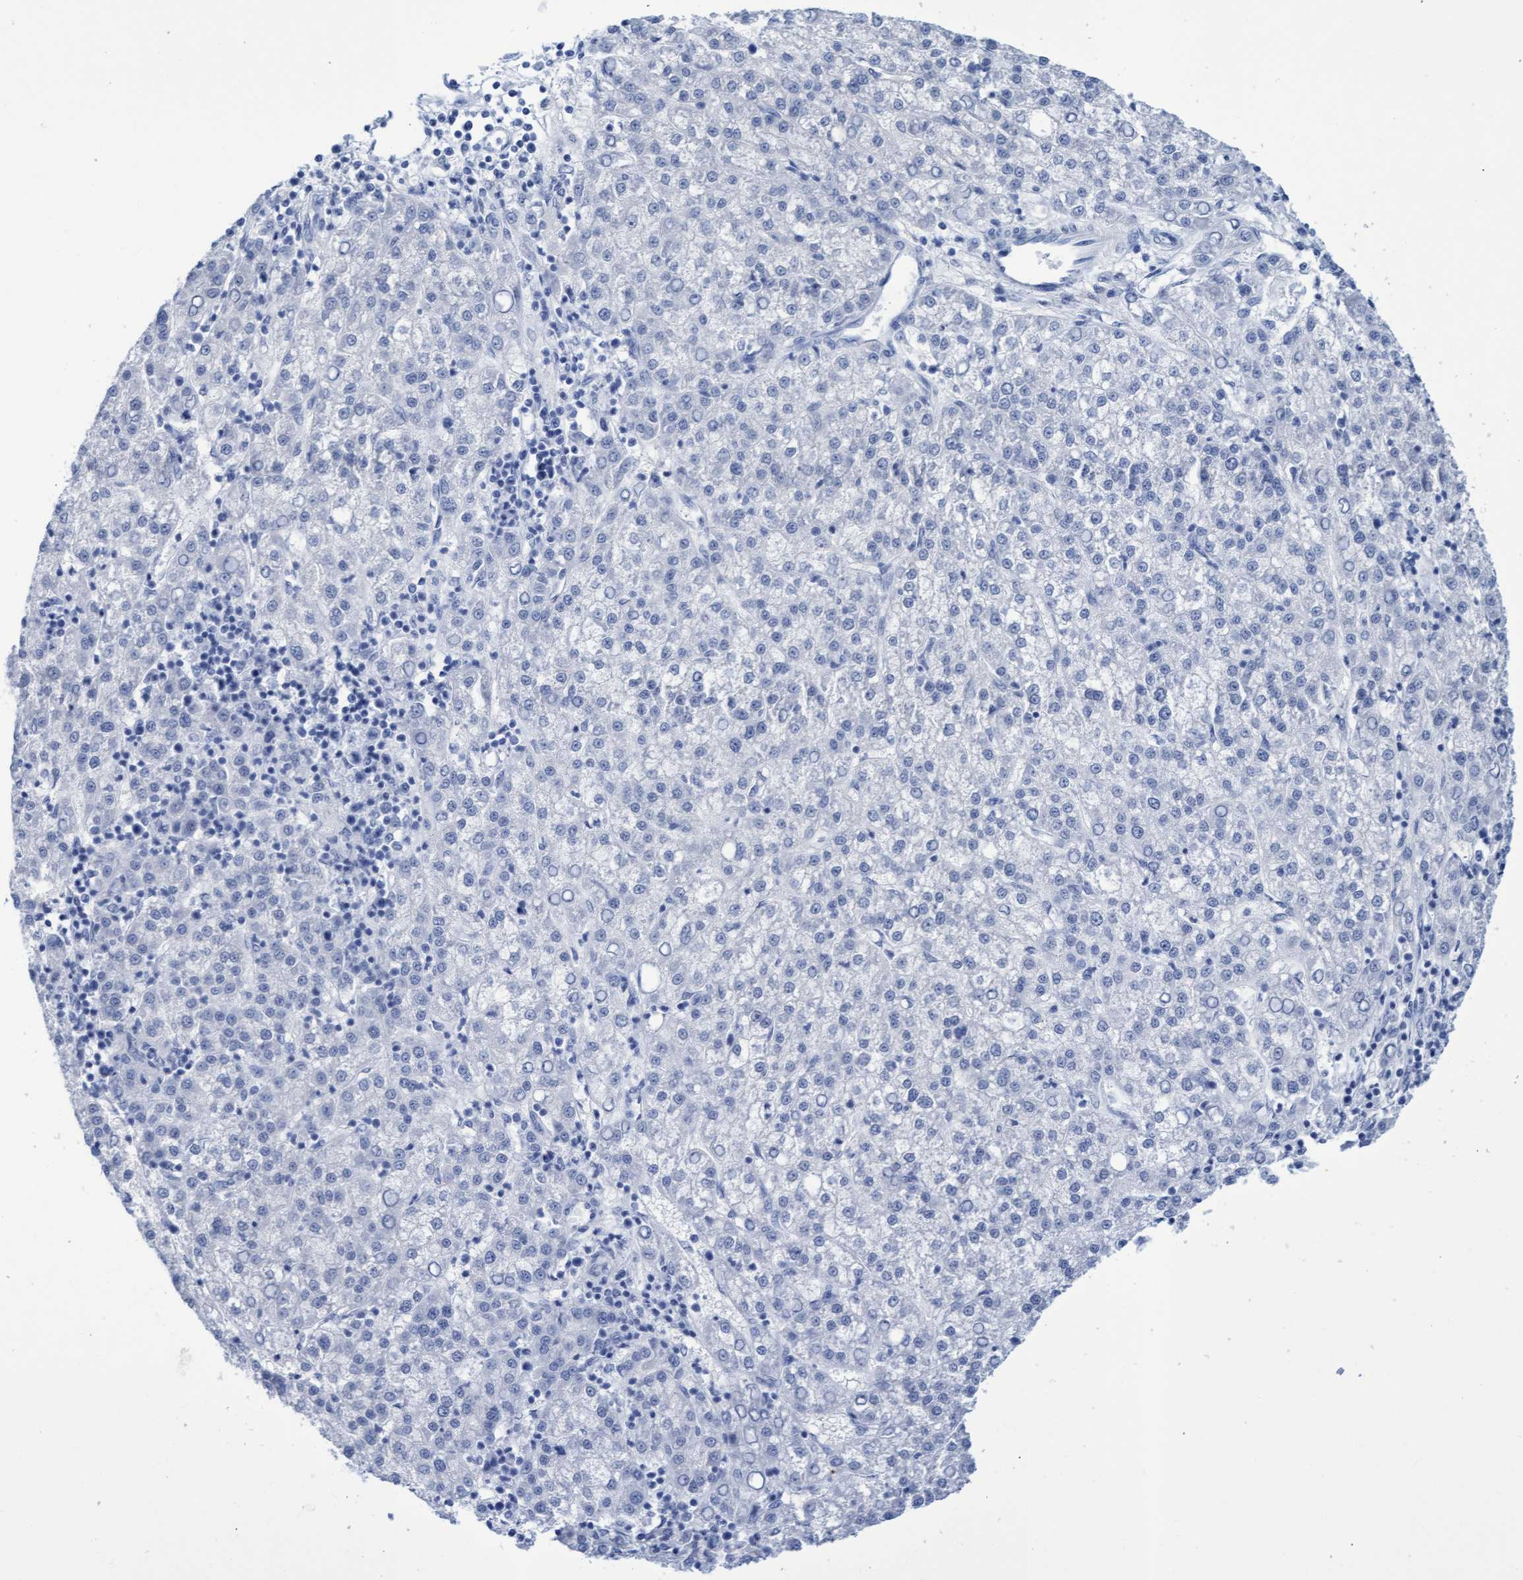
{"staining": {"intensity": "negative", "quantity": "none", "location": "none"}, "tissue": "liver cancer", "cell_type": "Tumor cells", "image_type": "cancer", "snomed": [{"axis": "morphology", "description": "Carcinoma, Hepatocellular, NOS"}, {"axis": "topography", "description": "Liver"}], "caption": "The image reveals no staining of tumor cells in liver cancer.", "gene": "INSL6", "patient": {"sex": "female", "age": 58}}